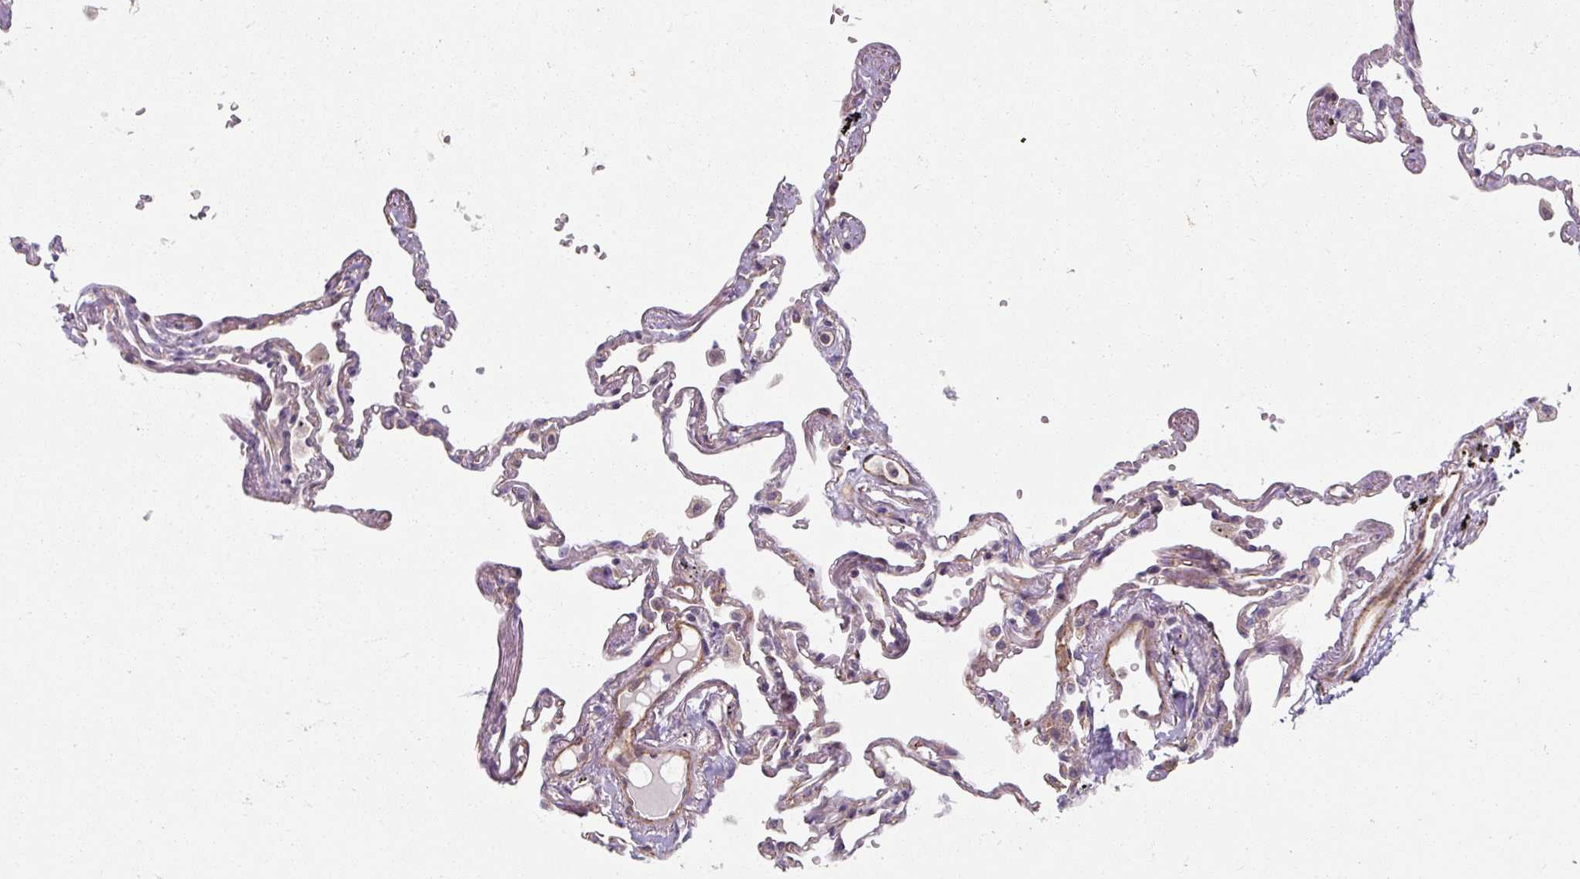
{"staining": {"intensity": "moderate", "quantity": "<25%", "location": "cytoplasmic/membranous"}, "tissue": "lung", "cell_type": "Alveolar cells", "image_type": "normal", "snomed": [{"axis": "morphology", "description": "Normal tissue, NOS"}, {"axis": "topography", "description": "Lung"}], "caption": "About <25% of alveolar cells in benign lung show moderate cytoplasmic/membranous protein staining as visualized by brown immunohistochemical staining.", "gene": "MRPS5", "patient": {"sex": "female", "age": 67}}